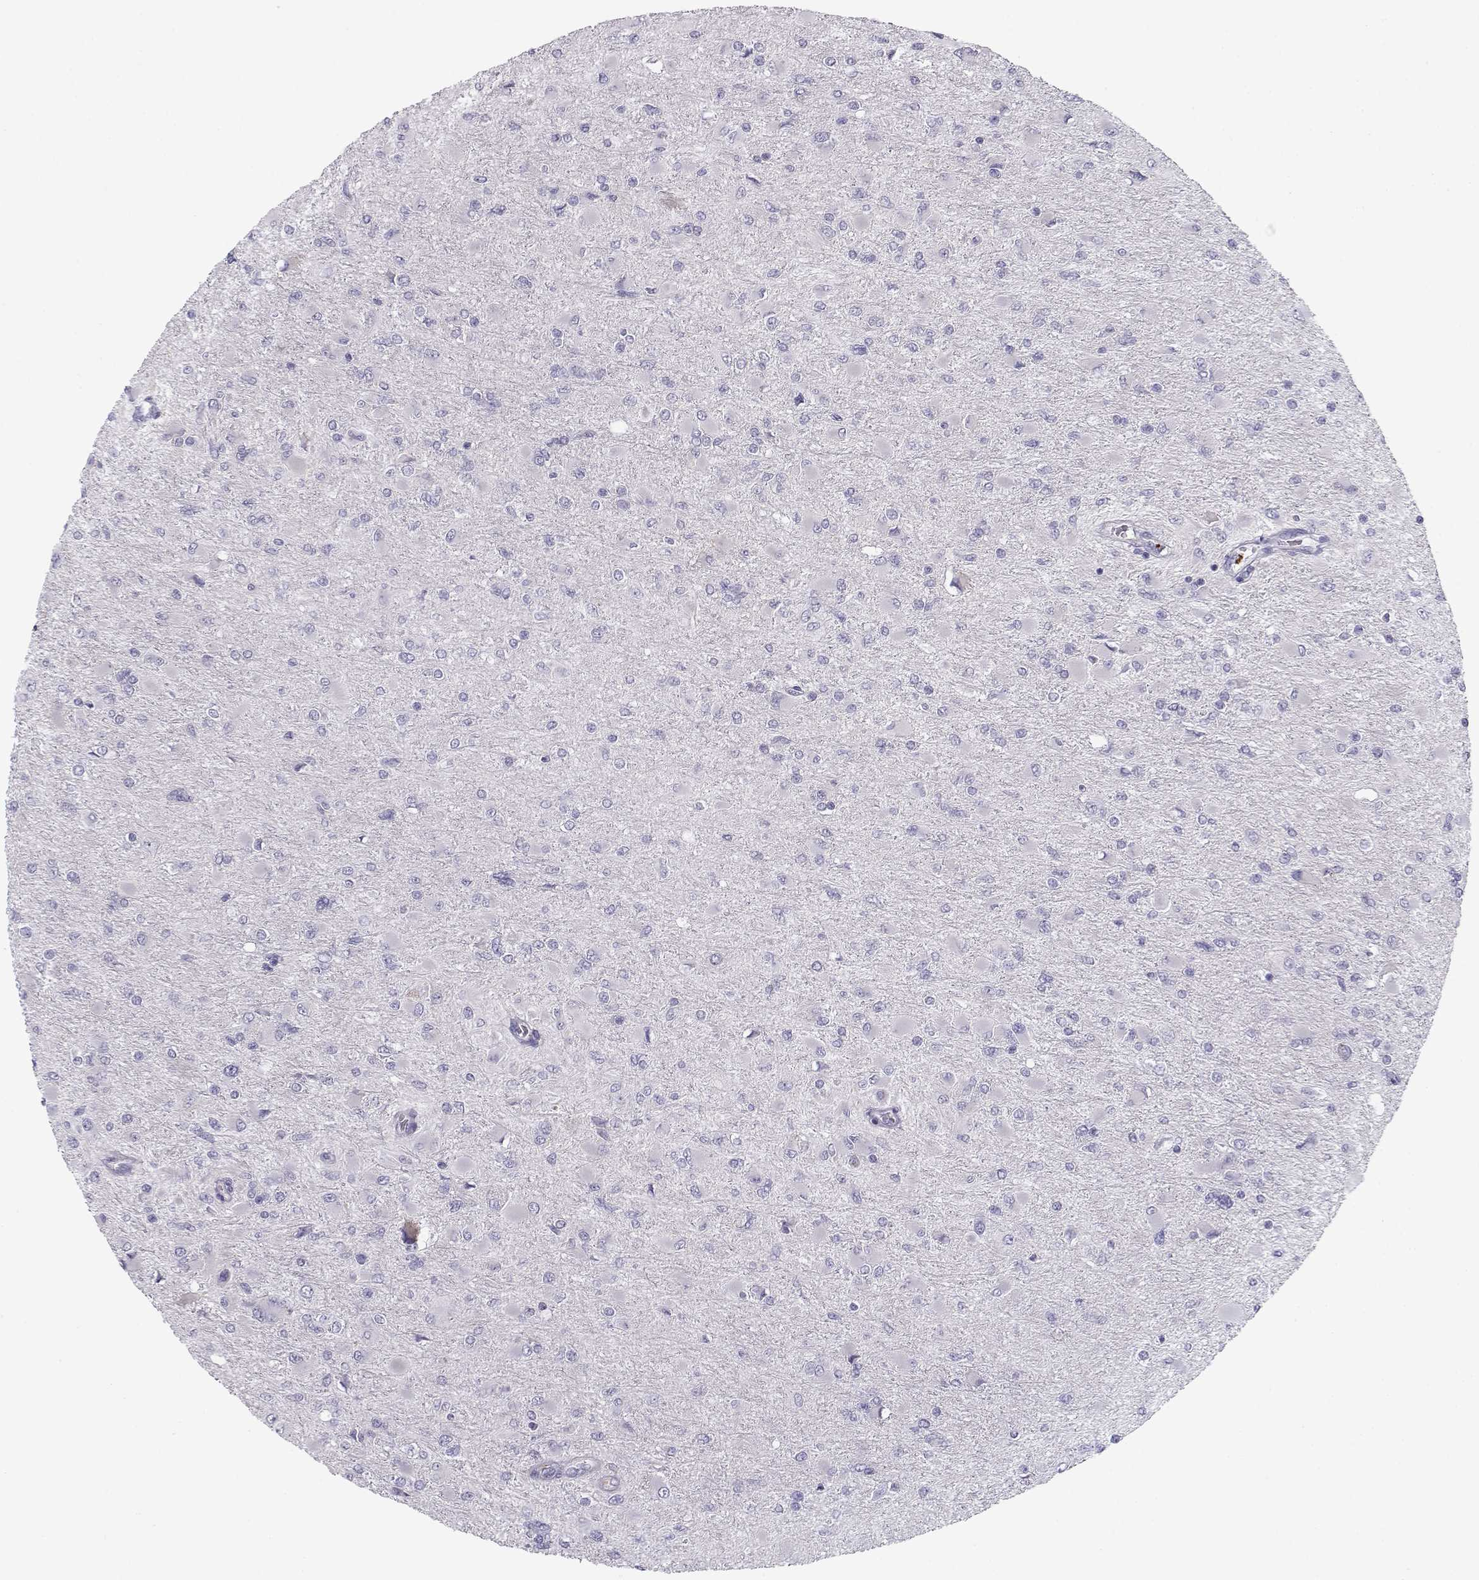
{"staining": {"intensity": "negative", "quantity": "none", "location": "none"}, "tissue": "glioma", "cell_type": "Tumor cells", "image_type": "cancer", "snomed": [{"axis": "morphology", "description": "Glioma, malignant, High grade"}, {"axis": "topography", "description": "Cerebral cortex"}], "caption": "High magnification brightfield microscopy of malignant glioma (high-grade) stained with DAB (3,3'-diaminobenzidine) (brown) and counterstained with hematoxylin (blue): tumor cells show no significant staining. (Stains: DAB (3,3'-diaminobenzidine) immunohistochemistry with hematoxylin counter stain, Microscopy: brightfield microscopy at high magnification).", "gene": "KLF17", "patient": {"sex": "female", "age": 36}}